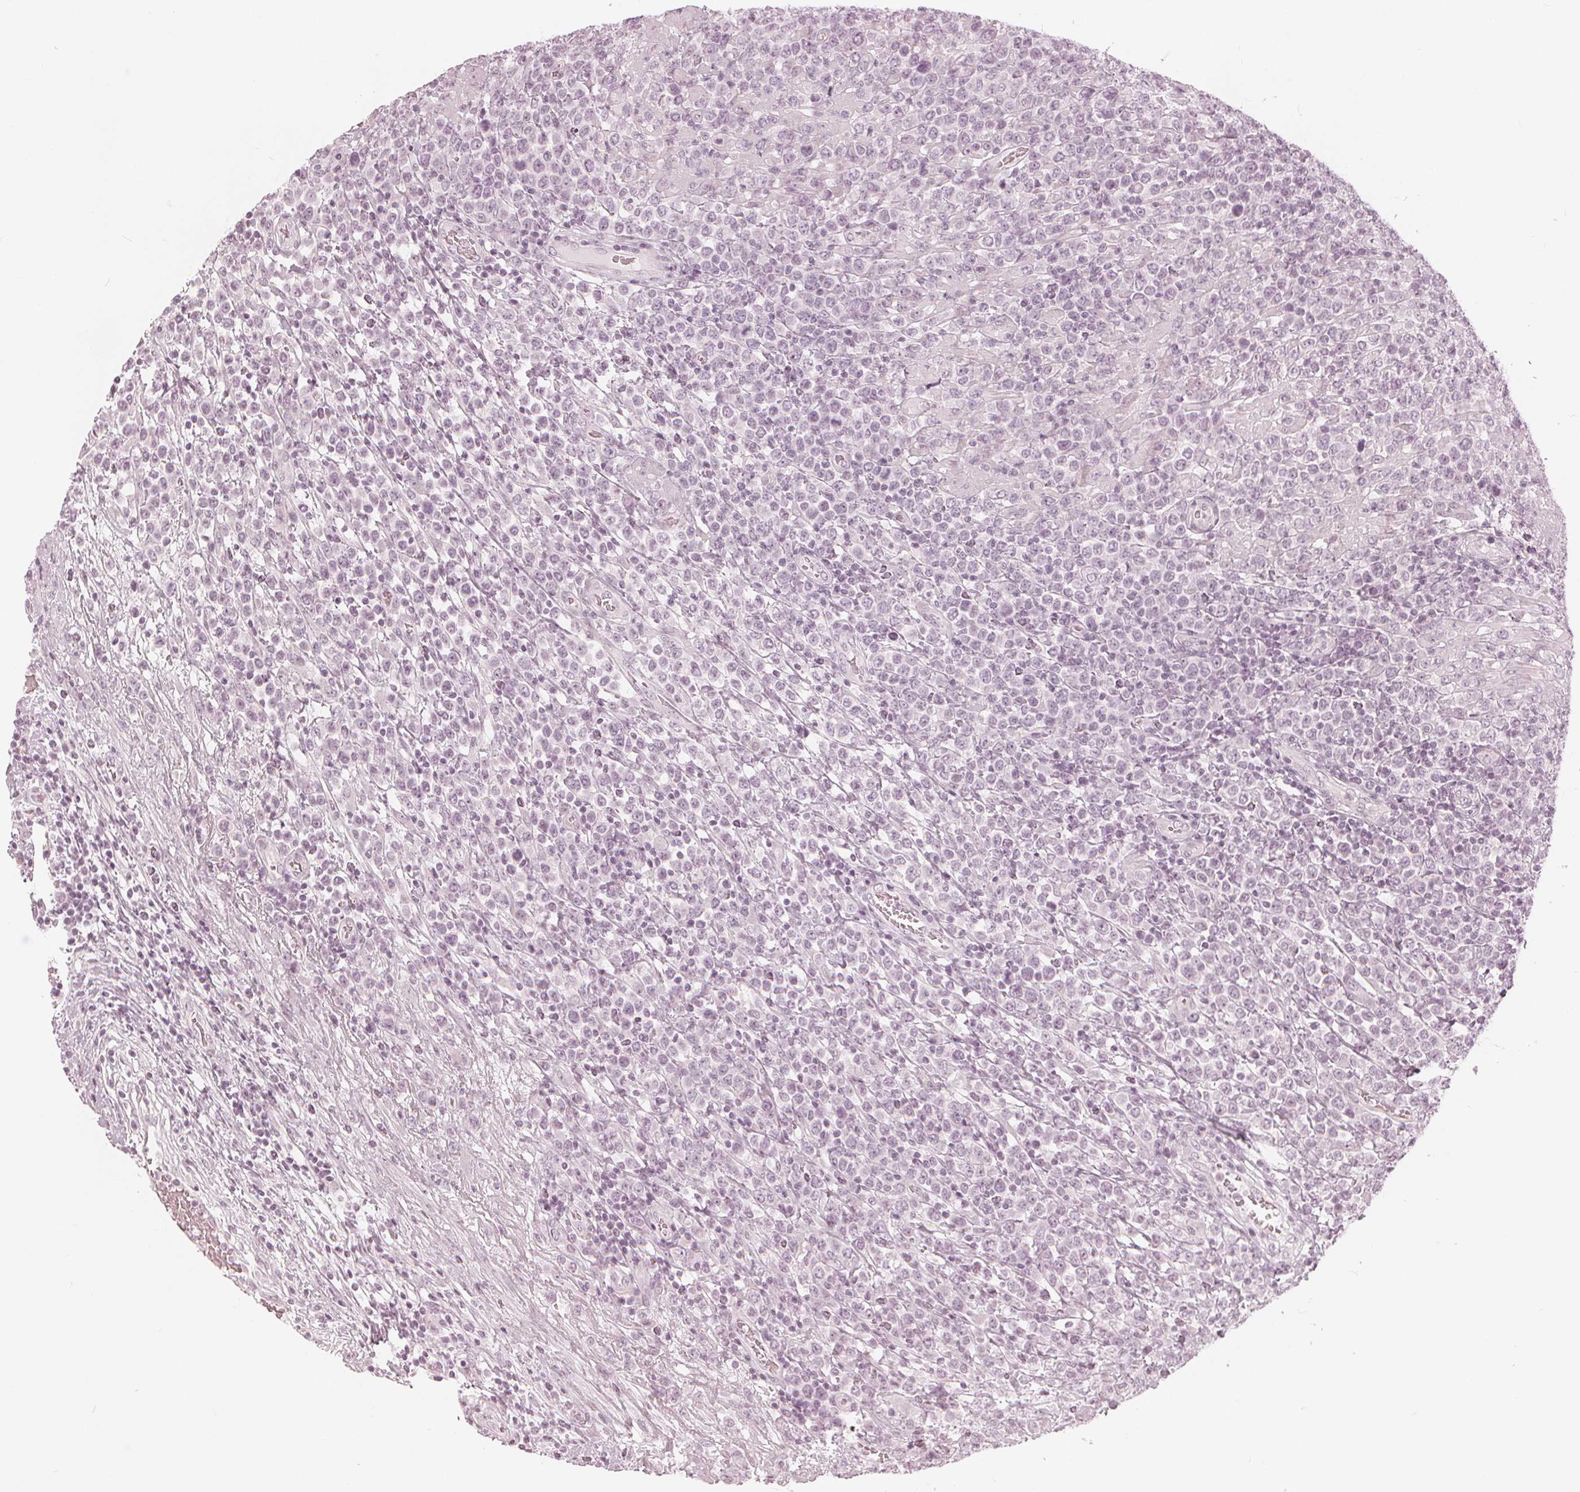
{"staining": {"intensity": "negative", "quantity": "none", "location": "none"}, "tissue": "lymphoma", "cell_type": "Tumor cells", "image_type": "cancer", "snomed": [{"axis": "morphology", "description": "Malignant lymphoma, non-Hodgkin's type, High grade"}, {"axis": "topography", "description": "Soft tissue"}], "caption": "Lymphoma was stained to show a protein in brown. There is no significant expression in tumor cells.", "gene": "PAEP", "patient": {"sex": "female", "age": 56}}